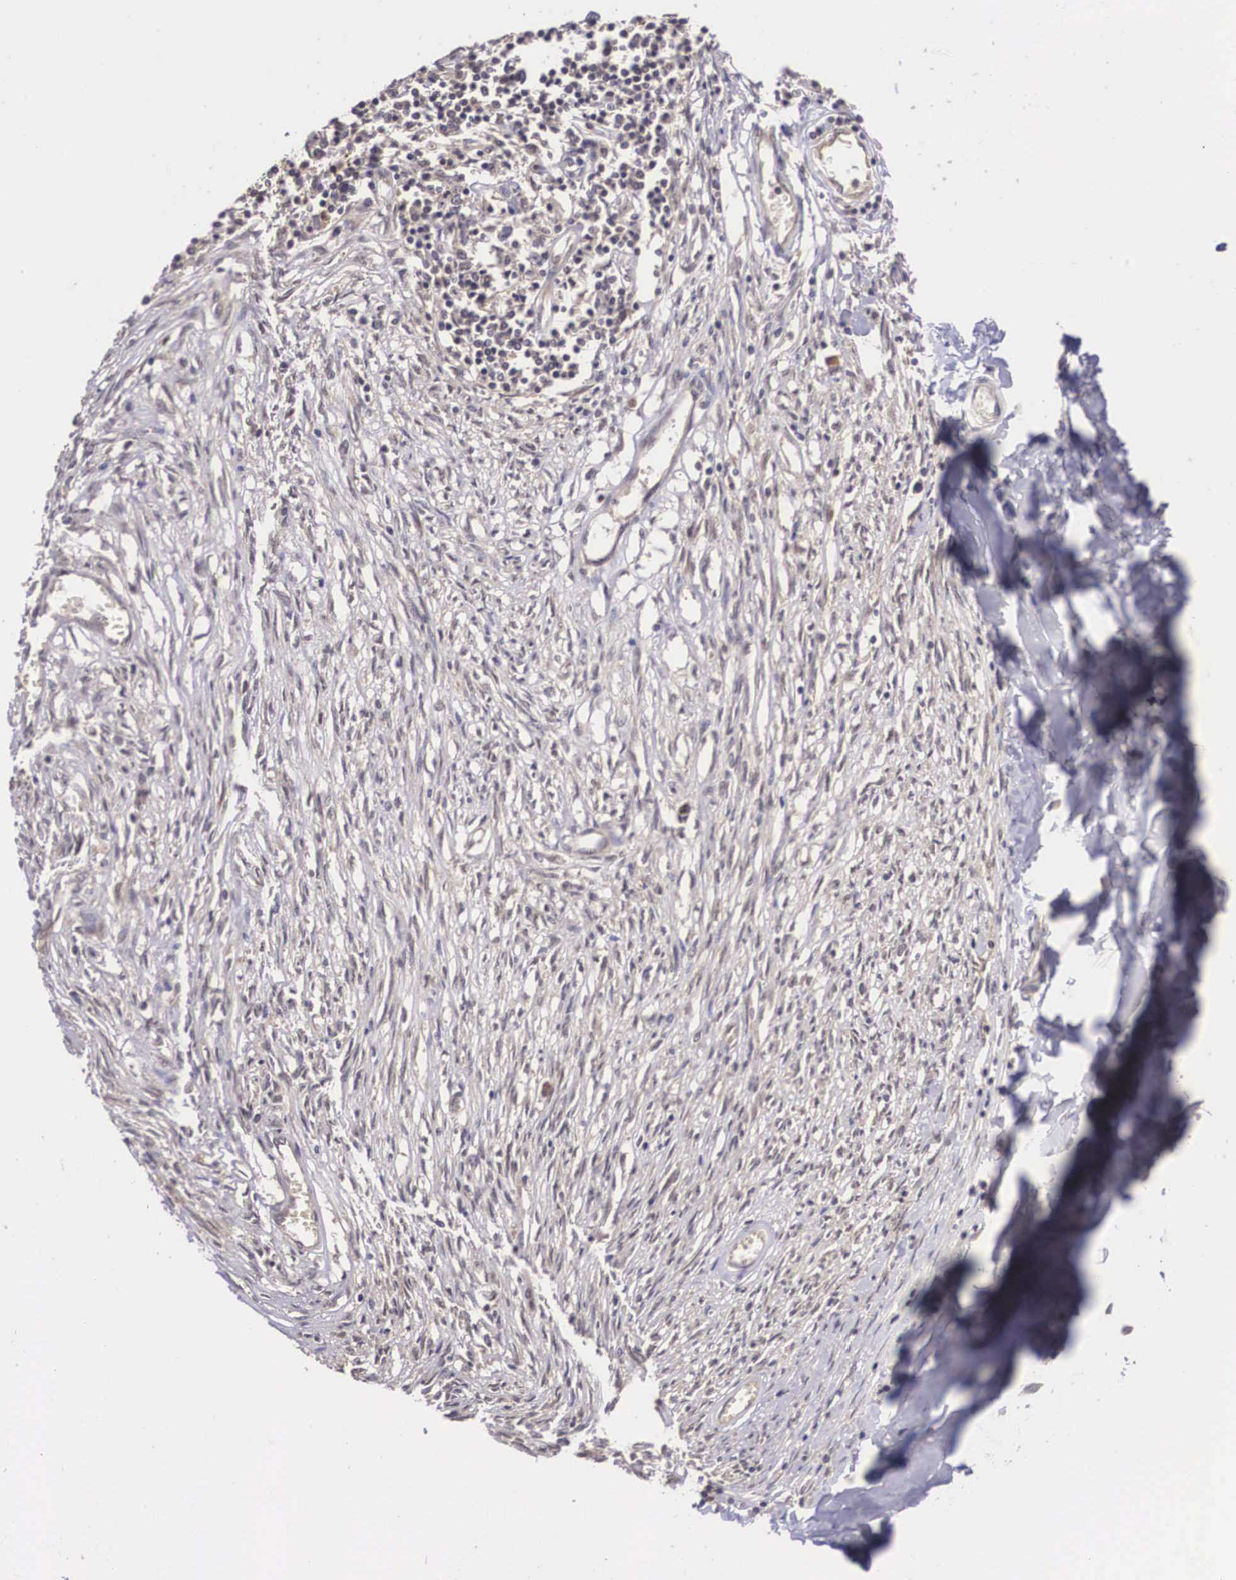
{"staining": {"intensity": "moderate", "quantity": "25%-75%", "location": "nuclear"}, "tissue": "adipose tissue", "cell_type": "Adipocytes", "image_type": "normal", "snomed": [{"axis": "morphology", "description": "Normal tissue, NOS"}, {"axis": "morphology", "description": "Sarcoma, NOS"}, {"axis": "topography", "description": "Skin"}, {"axis": "topography", "description": "Soft tissue"}], "caption": "Immunohistochemical staining of benign human adipose tissue reveals 25%-75% levels of moderate nuclear protein staining in approximately 25%-75% of adipocytes.", "gene": "VASH1", "patient": {"sex": "female", "age": 51}}